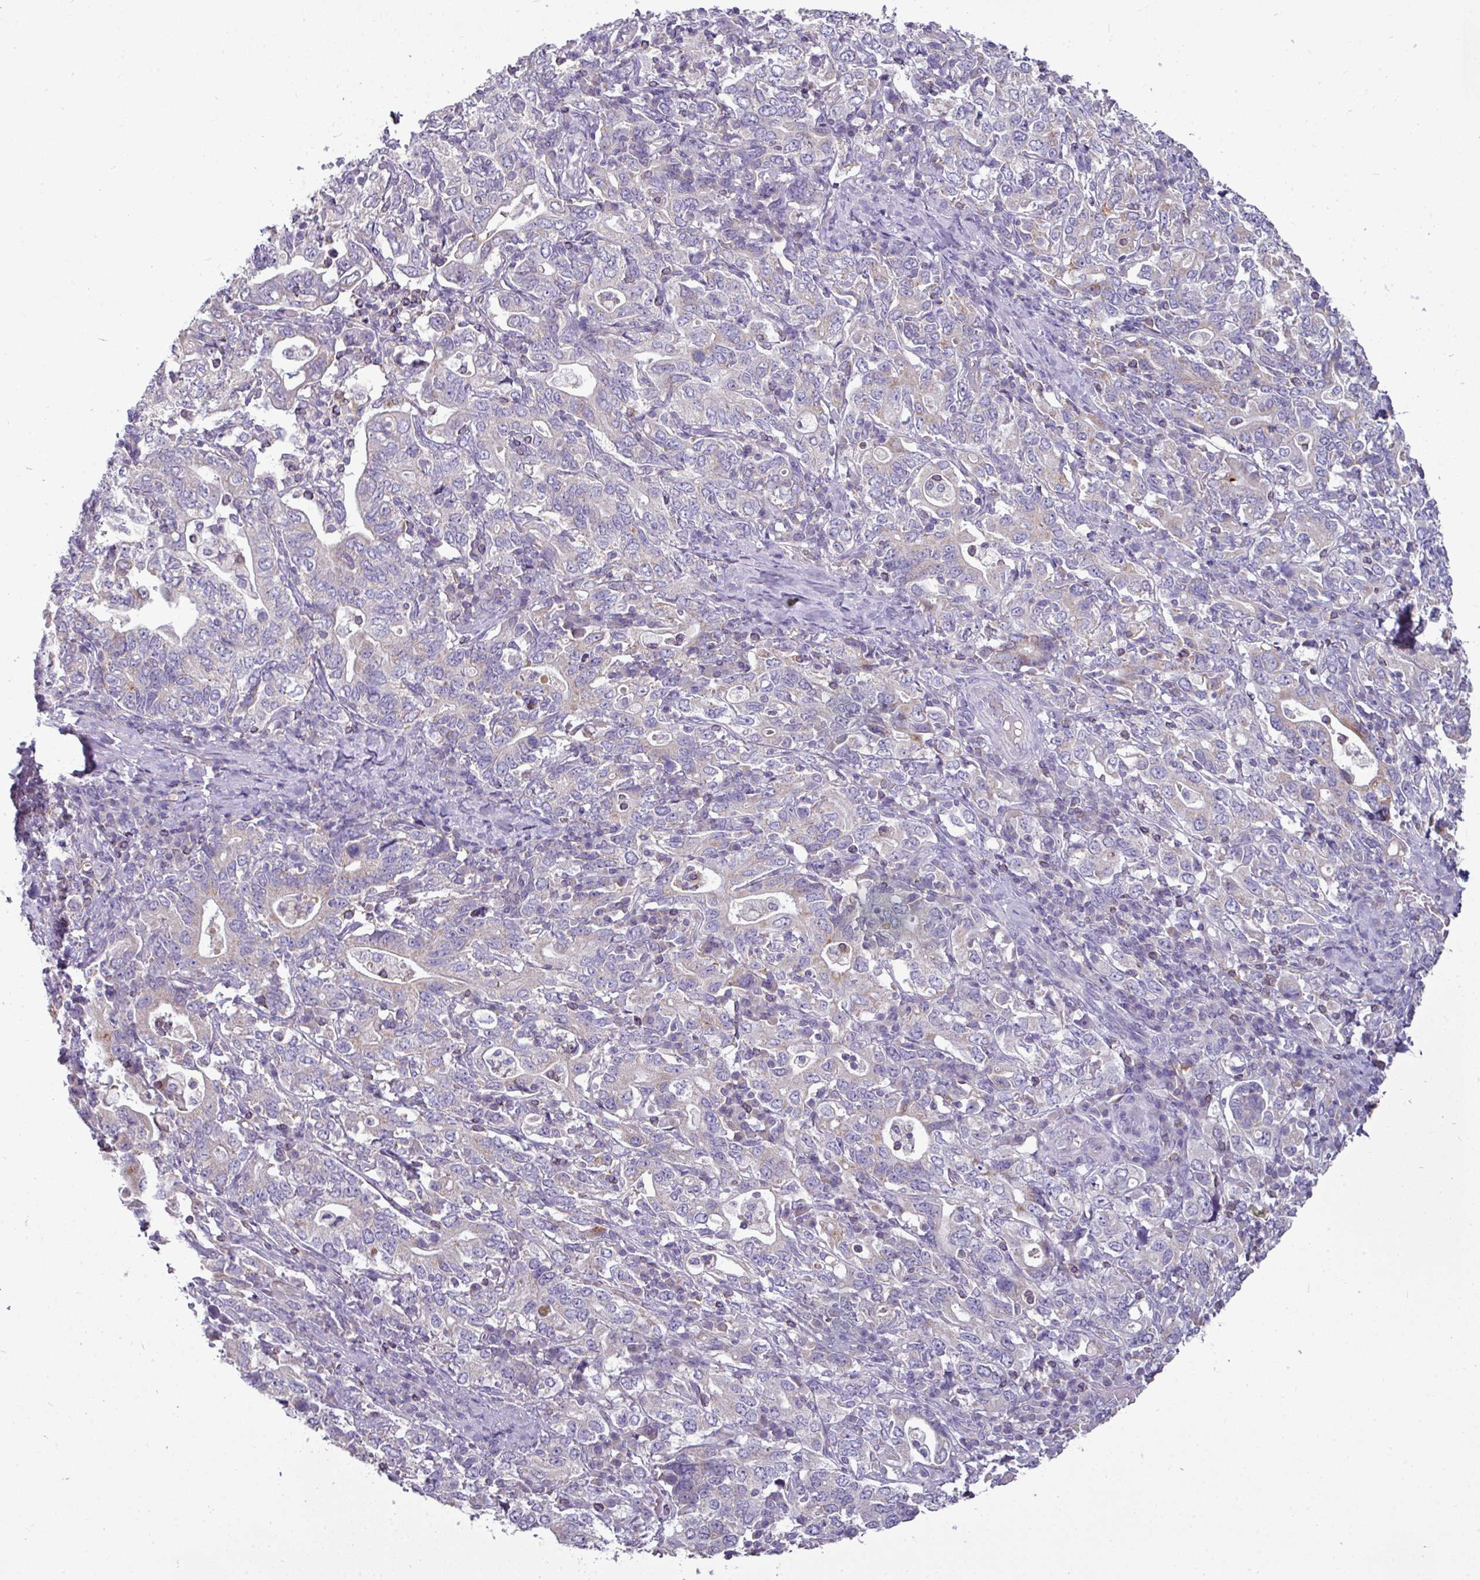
{"staining": {"intensity": "negative", "quantity": "none", "location": "none"}, "tissue": "stomach cancer", "cell_type": "Tumor cells", "image_type": "cancer", "snomed": [{"axis": "morphology", "description": "Adenocarcinoma, NOS"}, {"axis": "topography", "description": "Stomach, upper"}, {"axis": "topography", "description": "Stomach"}], "caption": "This is an immunohistochemistry photomicrograph of adenocarcinoma (stomach). There is no expression in tumor cells.", "gene": "TRAPPC1", "patient": {"sex": "male", "age": 62}}